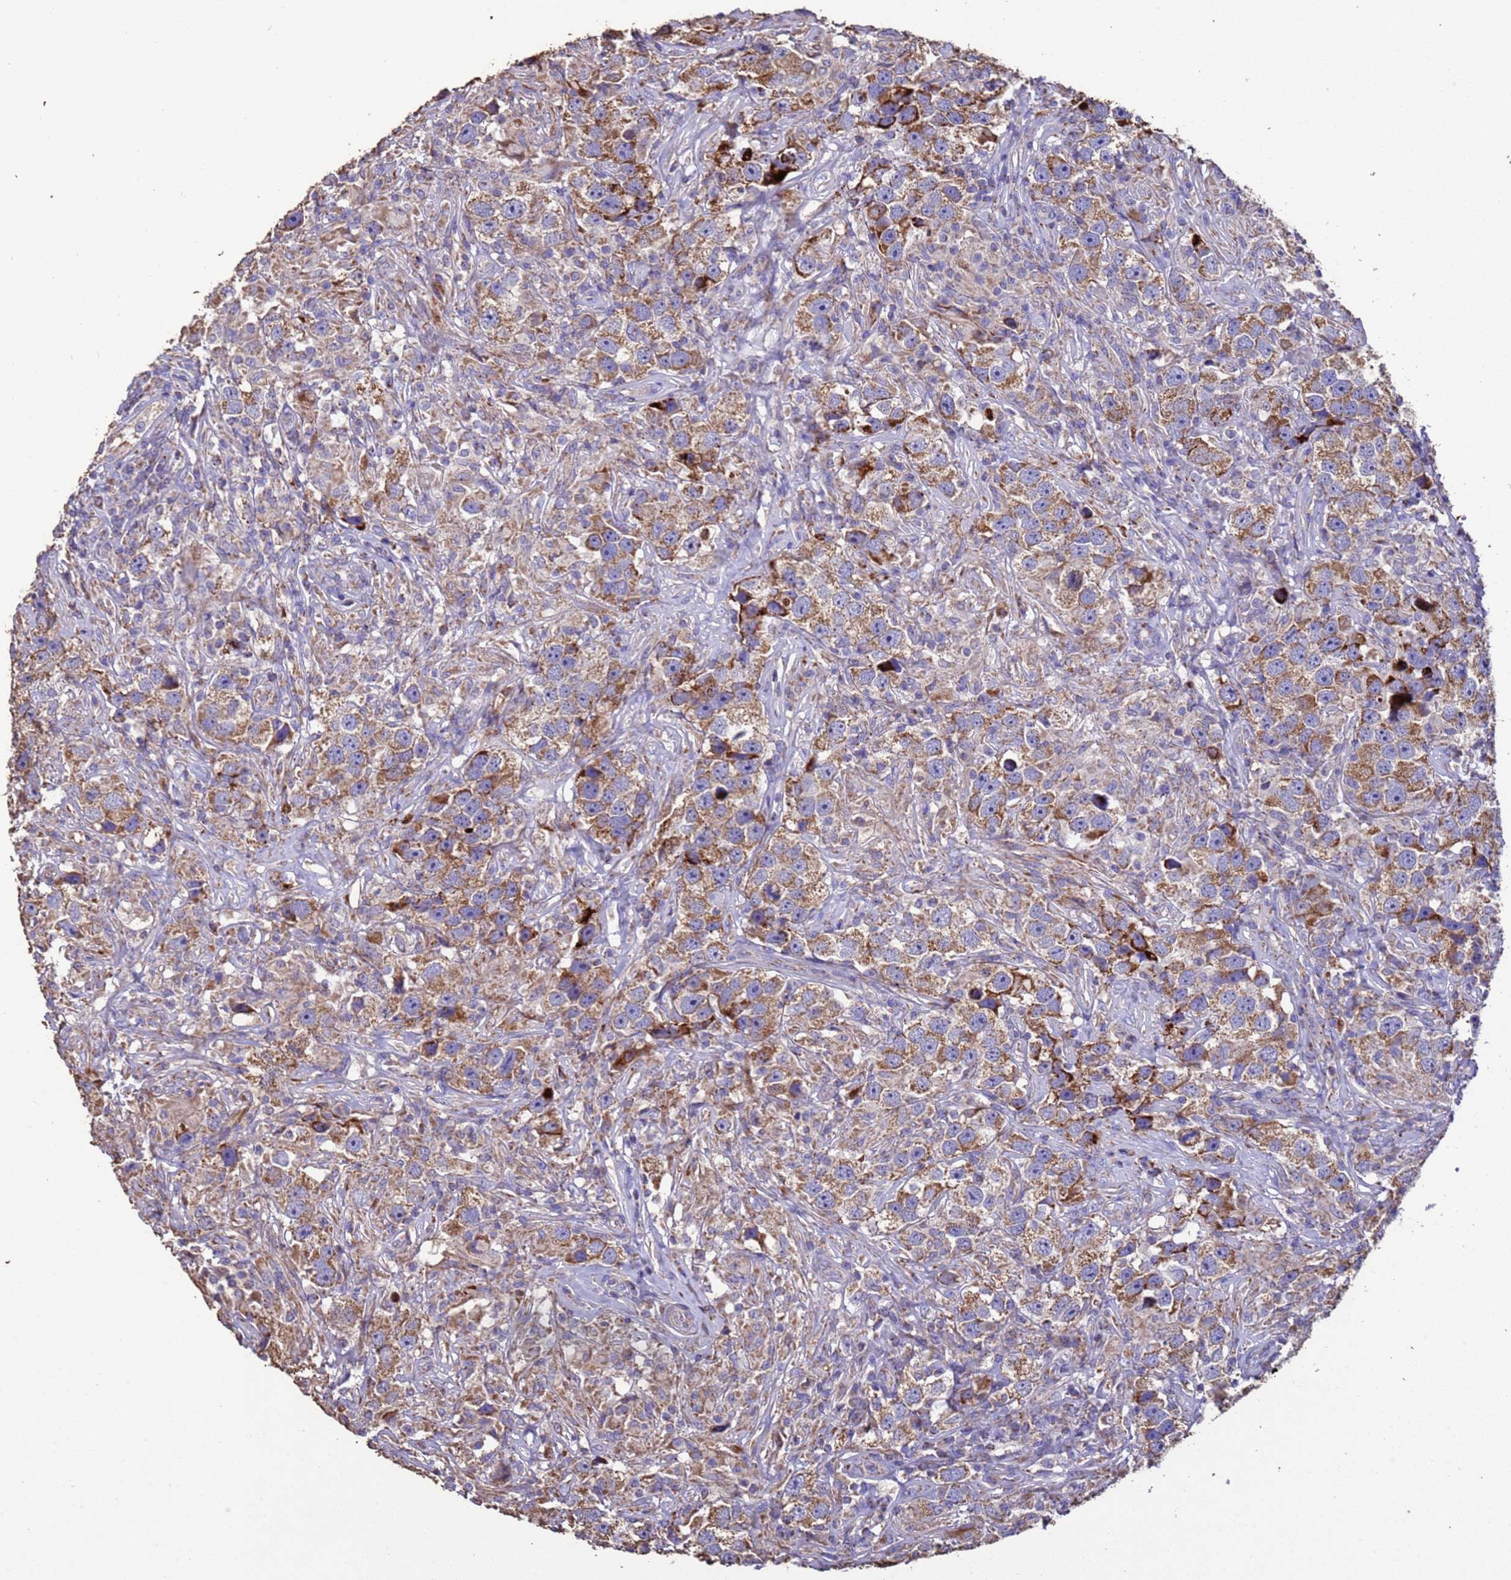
{"staining": {"intensity": "moderate", "quantity": ">75%", "location": "cytoplasmic/membranous"}, "tissue": "testis cancer", "cell_type": "Tumor cells", "image_type": "cancer", "snomed": [{"axis": "morphology", "description": "Seminoma, NOS"}, {"axis": "topography", "description": "Testis"}], "caption": "This histopathology image demonstrates immunohistochemistry (IHC) staining of human testis cancer, with medium moderate cytoplasmic/membranous expression in approximately >75% of tumor cells.", "gene": "ZNFX1", "patient": {"sex": "male", "age": 49}}